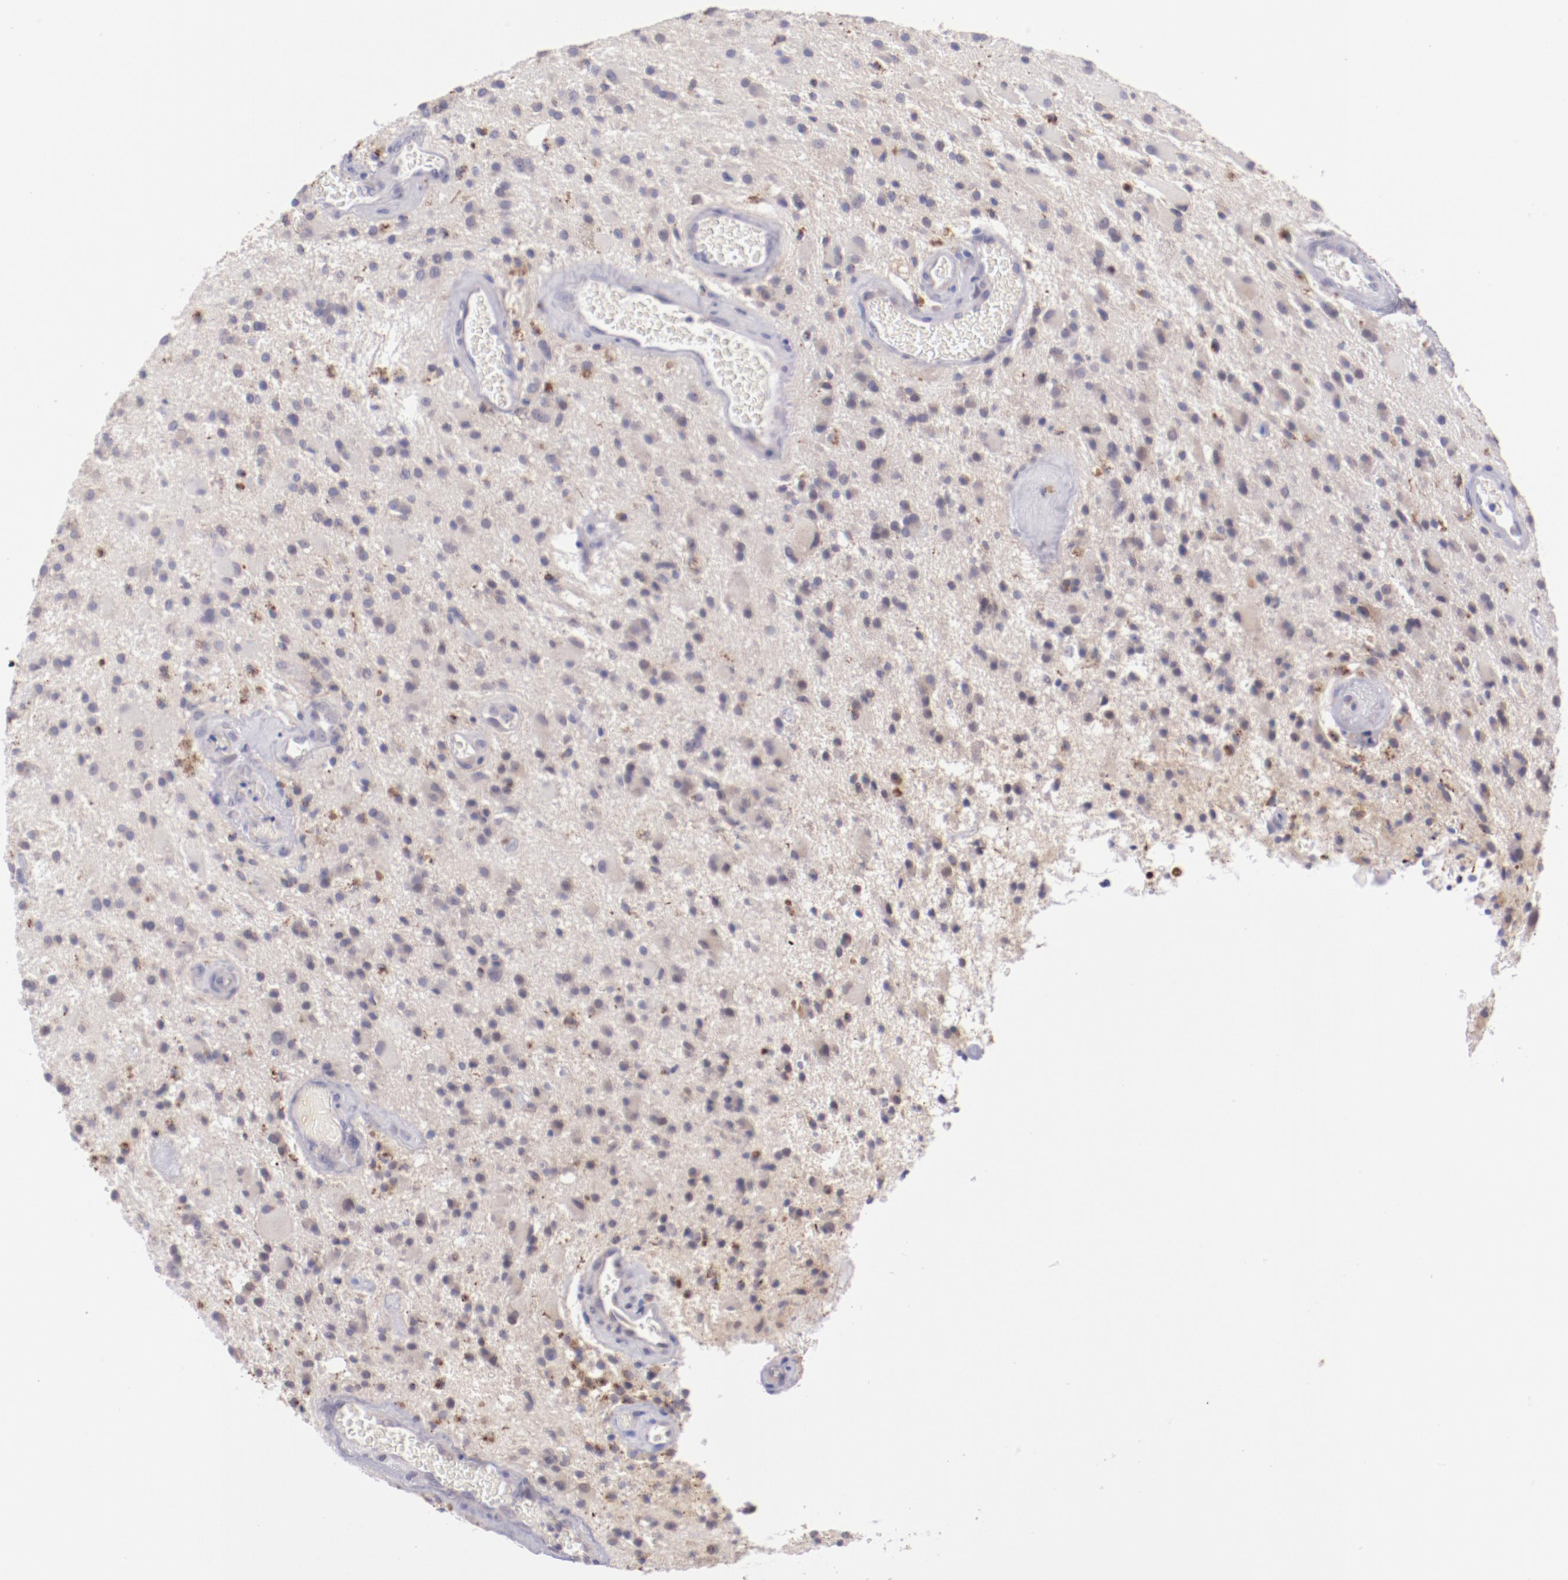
{"staining": {"intensity": "moderate", "quantity": "<25%", "location": "nuclear"}, "tissue": "glioma", "cell_type": "Tumor cells", "image_type": "cancer", "snomed": [{"axis": "morphology", "description": "Glioma, malignant, Low grade"}, {"axis": "topography", "description": "Brain"}], "caption": "Protein positivity by immunohistochemistry (IHC) shows moderate nuclear expression in about <25% of tumor cells in glioma.", "gene": "TRAF3", "patient": {"sex": "male", "age": 58}}